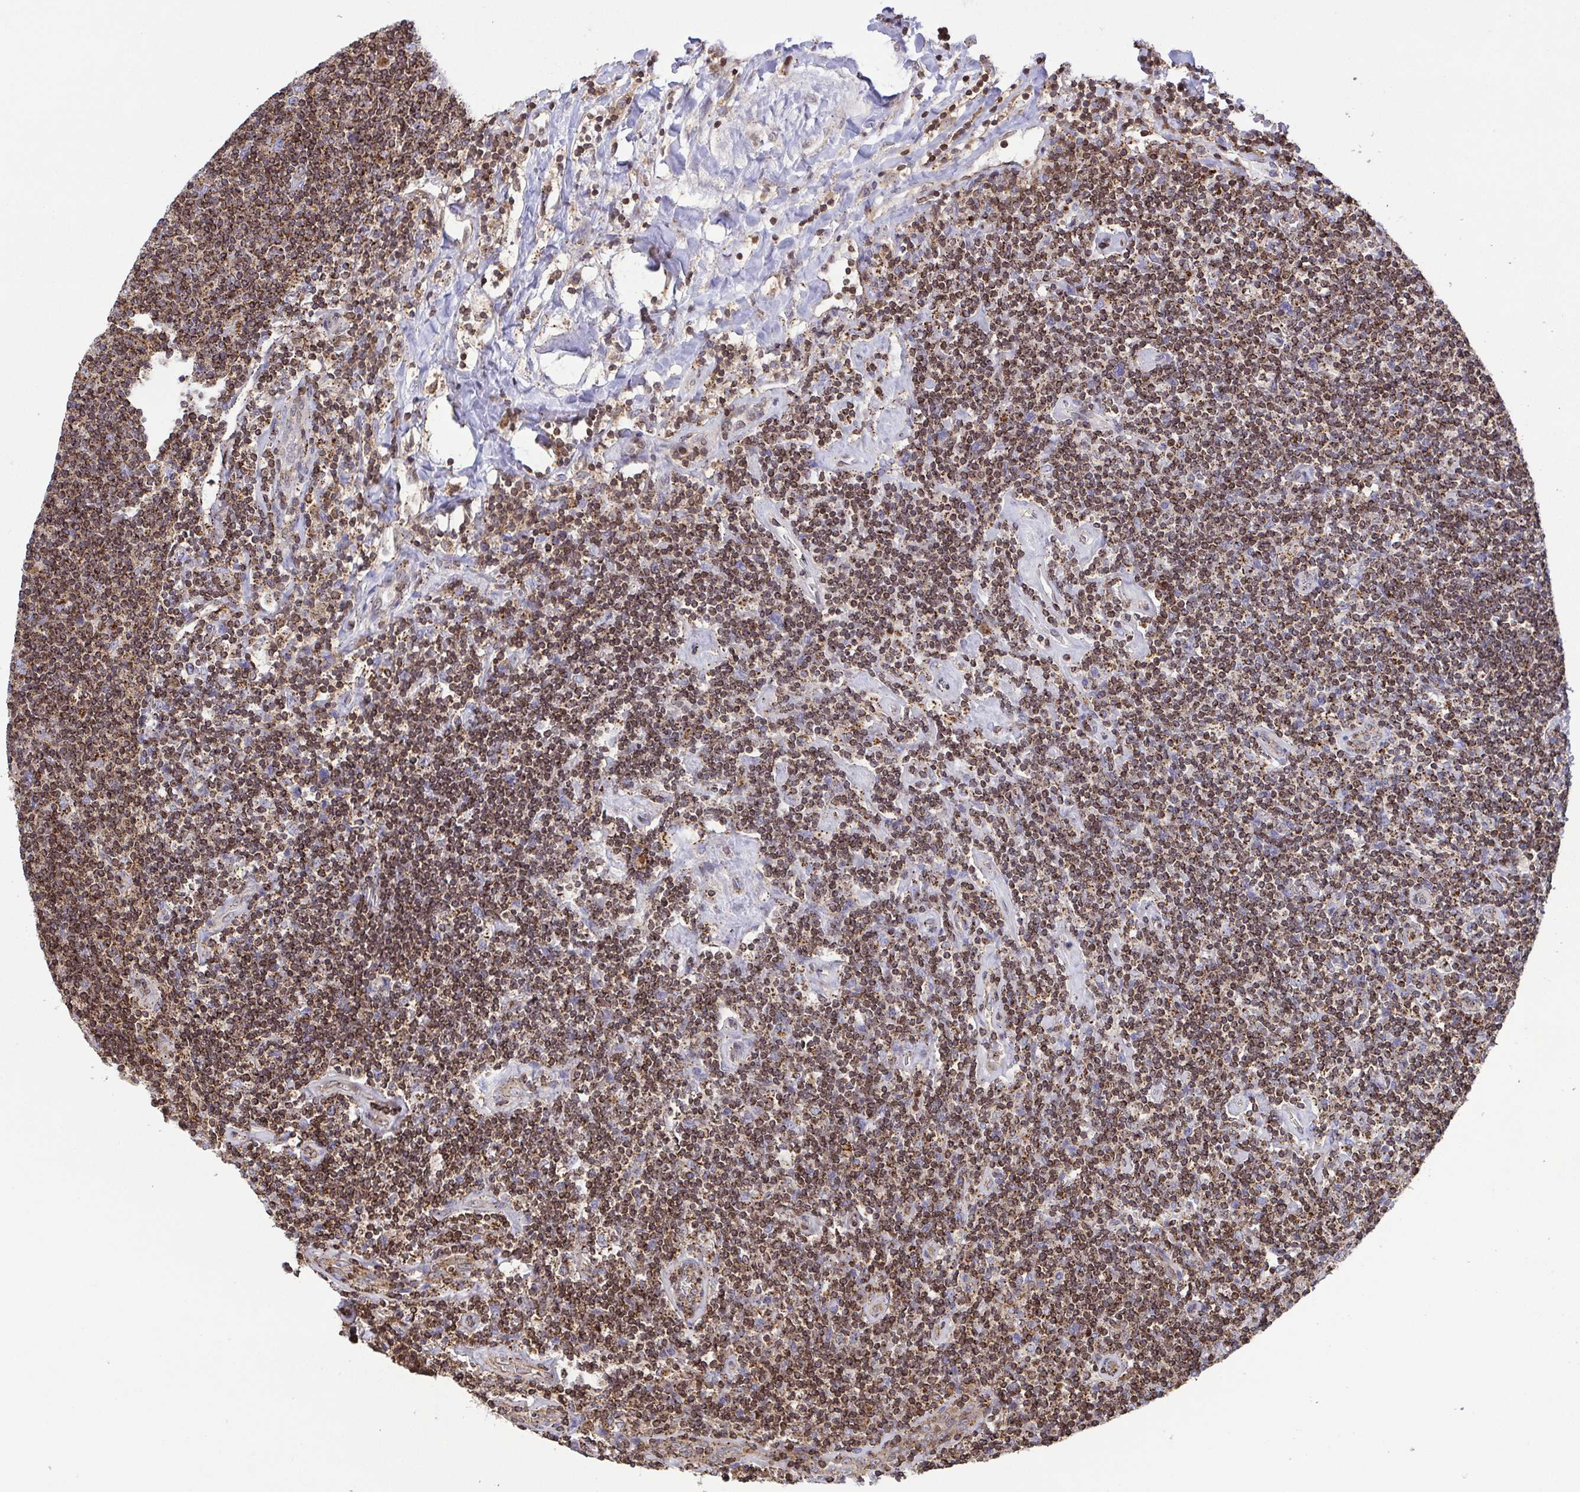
{"staining": {"intensity": "strong", "quantity": "<25%", "location": "cytoplasmic/membranous"}, "tissue": "lymphoma", "cell_type": "Tumor cells", "image_type": "cancer", "snomed": [{"axis": "morphology", "description": "Hodgkin's disease, NOS"}, {"axis": "topography", "description": "Lymph node"}], "caption": "There is medium levels of strong cytoplasmic/membranous staining in tumor cells of Hodgkin's disease, as demonstrated by immunohistochemical staining (brown color).", "gene": "CHMP1B", "patient": {"sex": "male", "age": 40}}